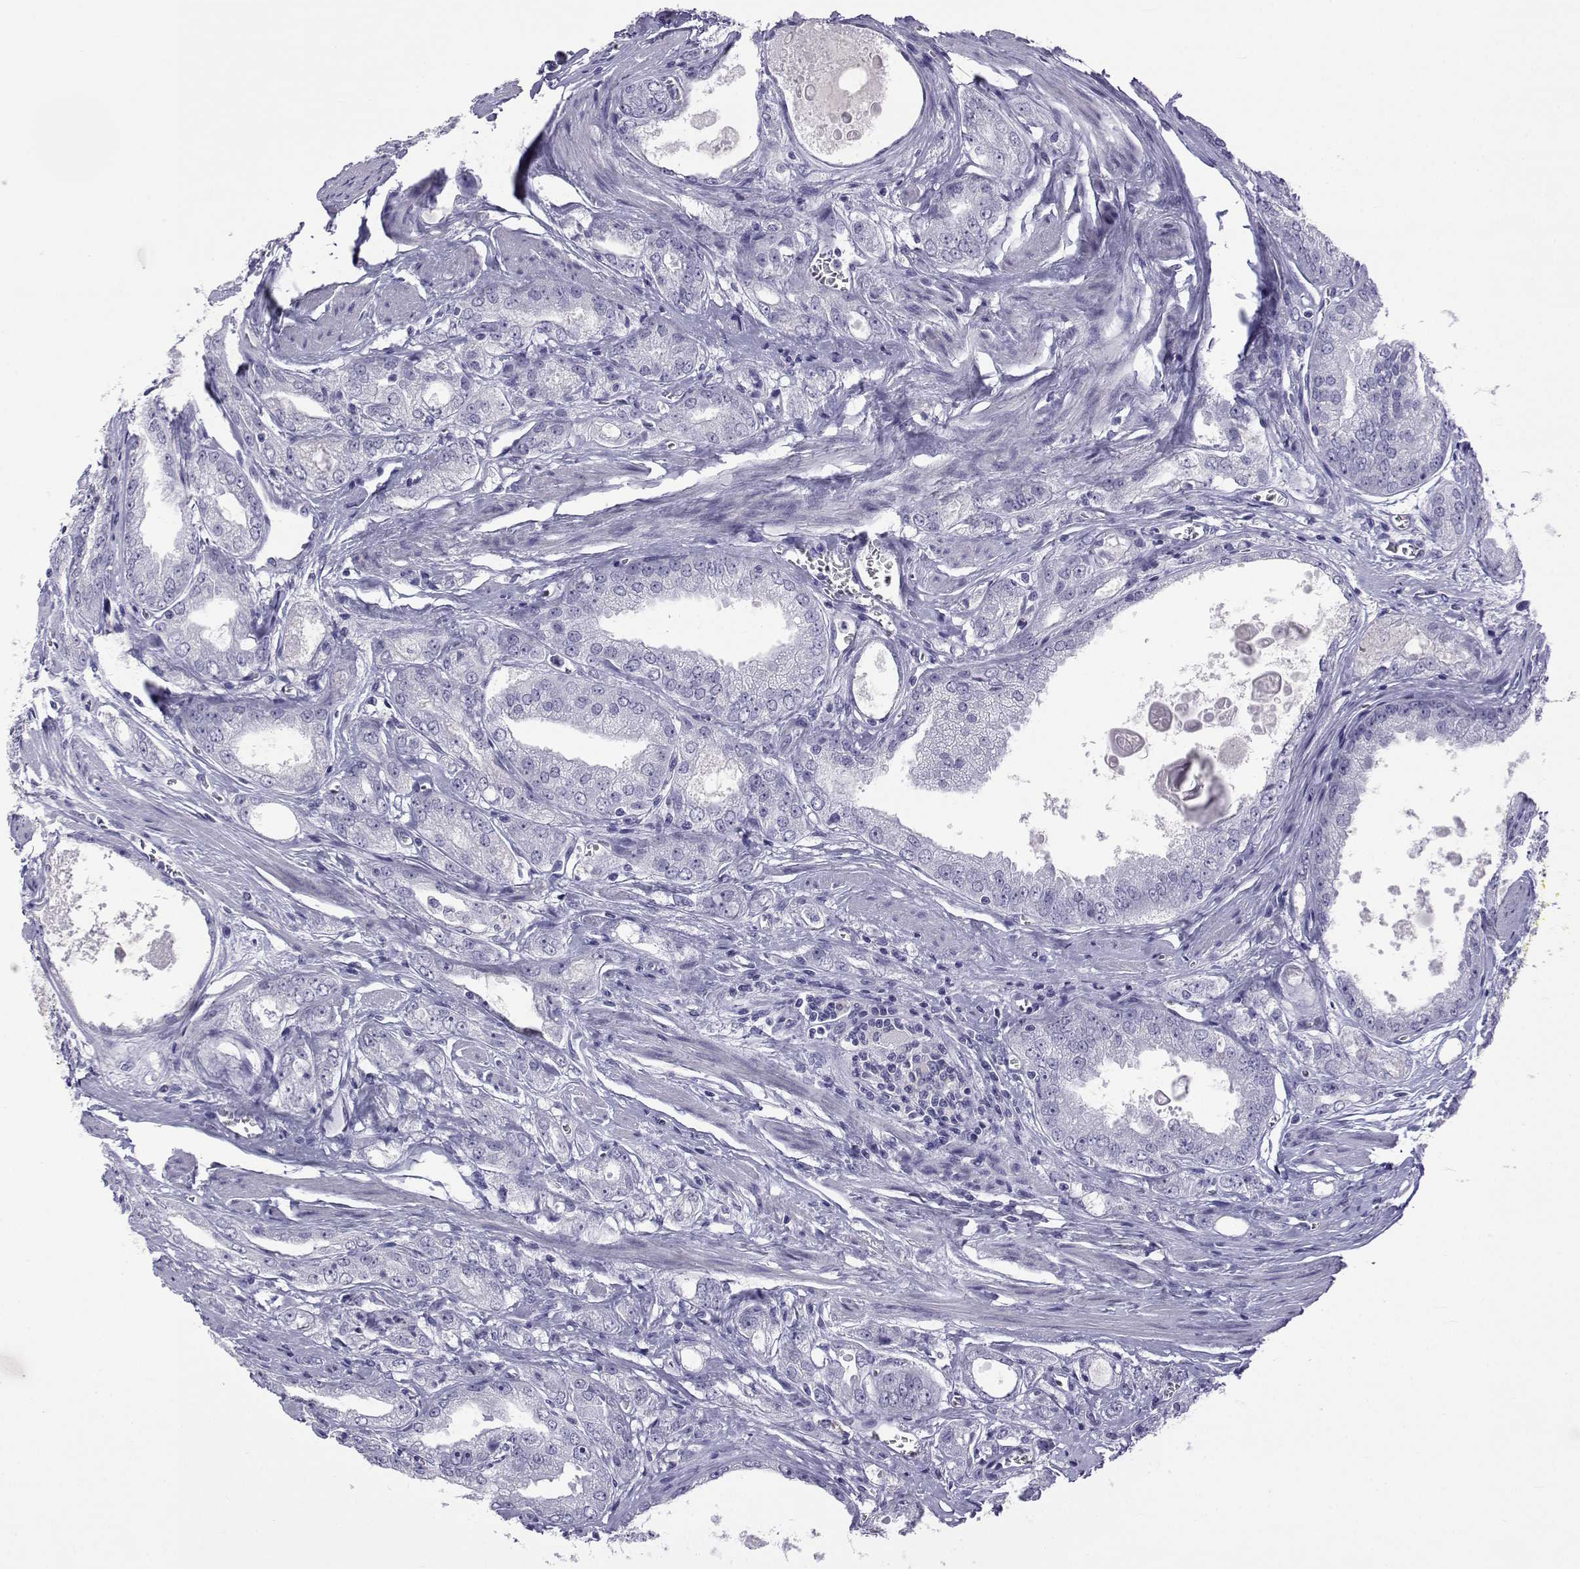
{"staining": {"intensity": "negative", "quantity": "none", "location": "none"}, "tissue": "prostate cancer", "cell_type": "Tumor cells", "image_type": "cancer", "snomed": [{"axis": "morphology", "description": "Adenocarcinoma, NOS"}, {"axis": "morphology", "description": "Adenocarcinoma, High grade"}, {"axis": "topography", "description": "Prostate"}], "caption": "Immunohistochemistry histopathology image of neoplastic tissue: human prostate cancer (adenocarcinoma (high-grade)) stained with DAB (3,3'-diaminobenzidine) exhibits no significant protein expression in tumor cells.", "gene": "ACTL7A", "patient": {"sex": "male", "age": 70}}